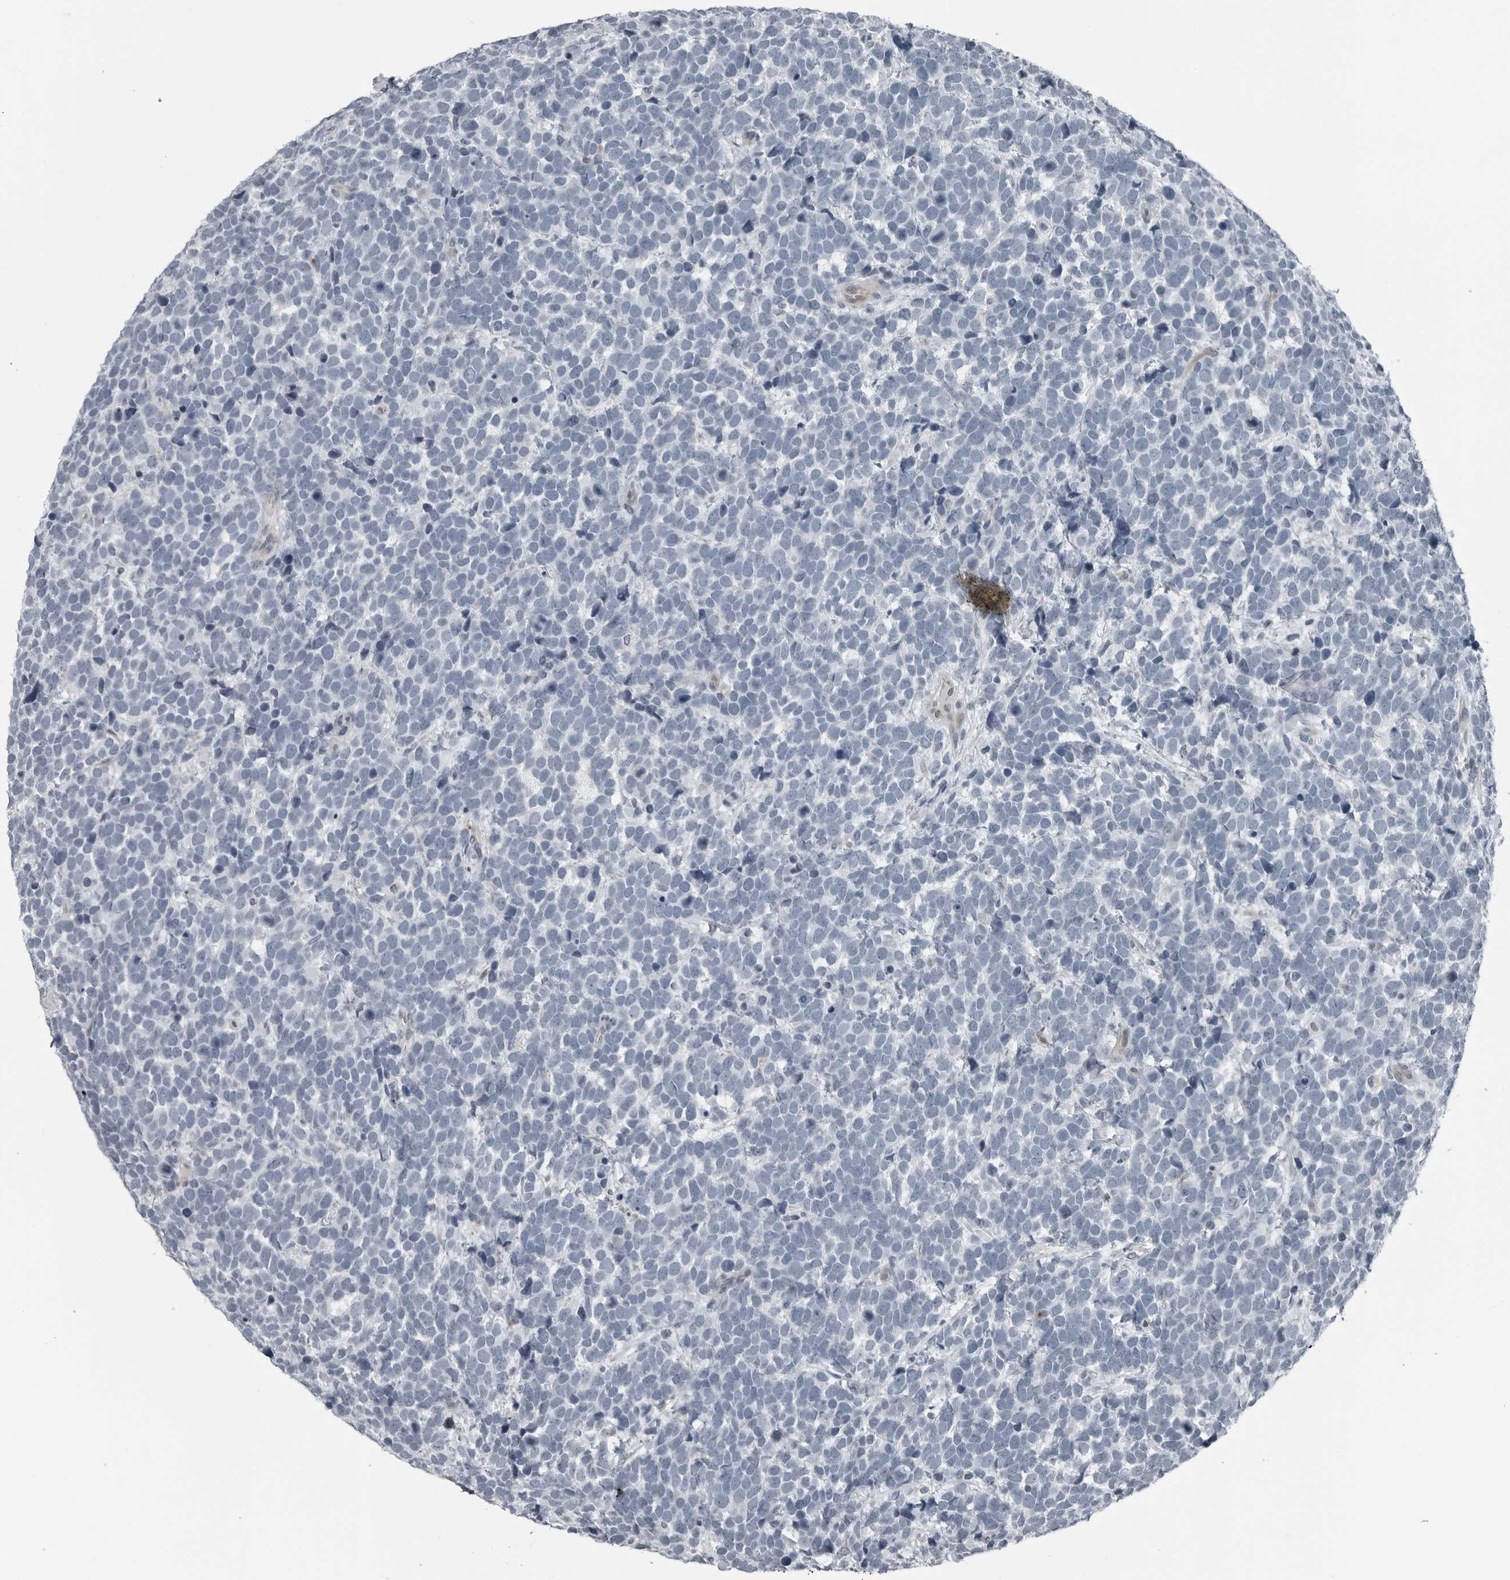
{"staining": {"intensity": "negative", "quantity": "none", "location": "none"}, "tissue": "urothelial cancer", "cell_type": "Tumor cells", "image_type": "cancer", "snomed": [{"axis": "morphology", "description": "Urothelial carcinoma, High grade"}, {"axis": "topography", "description": "Urinary bladder"}], "caption": "Immunohistochemistry micrograph of human urothelial cancer stained for a protein (brown), which shows no positivity in tumor cells.", "gene": "GAK", "patient": {"sex": "female", "age": 82}}